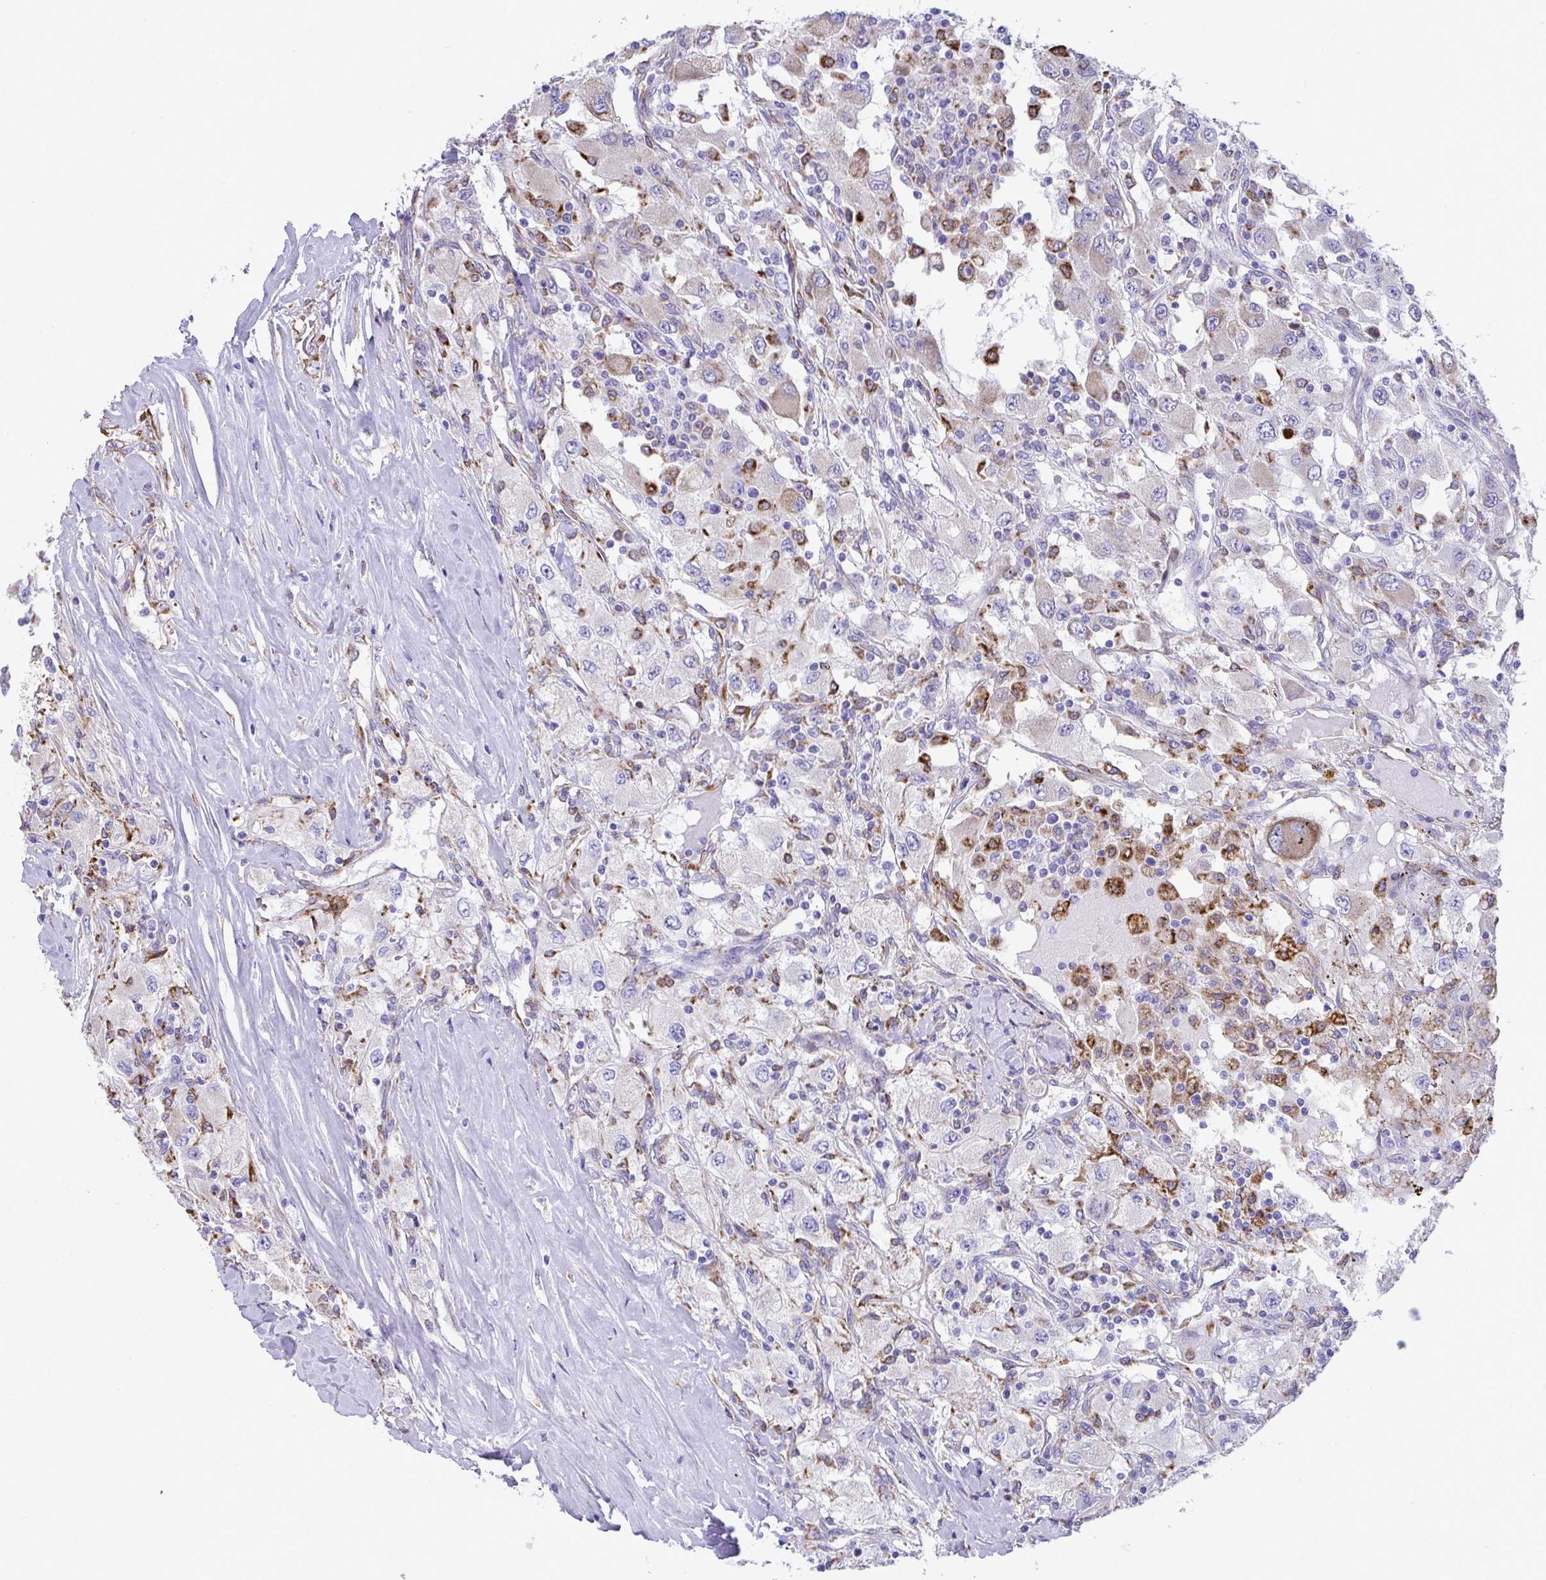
{"staining": {"intensity": "weak", "quantity": "<25%", "location": "cytoplasmic/membranous"}, "tissue": "renal cancer", "cell_type": "Tumor cells", "image_type": "cancer", "snomed": [{"axis": "morphology", "description": "Adenocarcinoma, NOS"}, {"axis": "topography", "description": "Kidney"}], "caption": "A micrograph of renal cancer stained for a protein displays no brown staining in tumor cells.", "gene": "ASPH", "patient": {"sex": "female", "age": 67}}